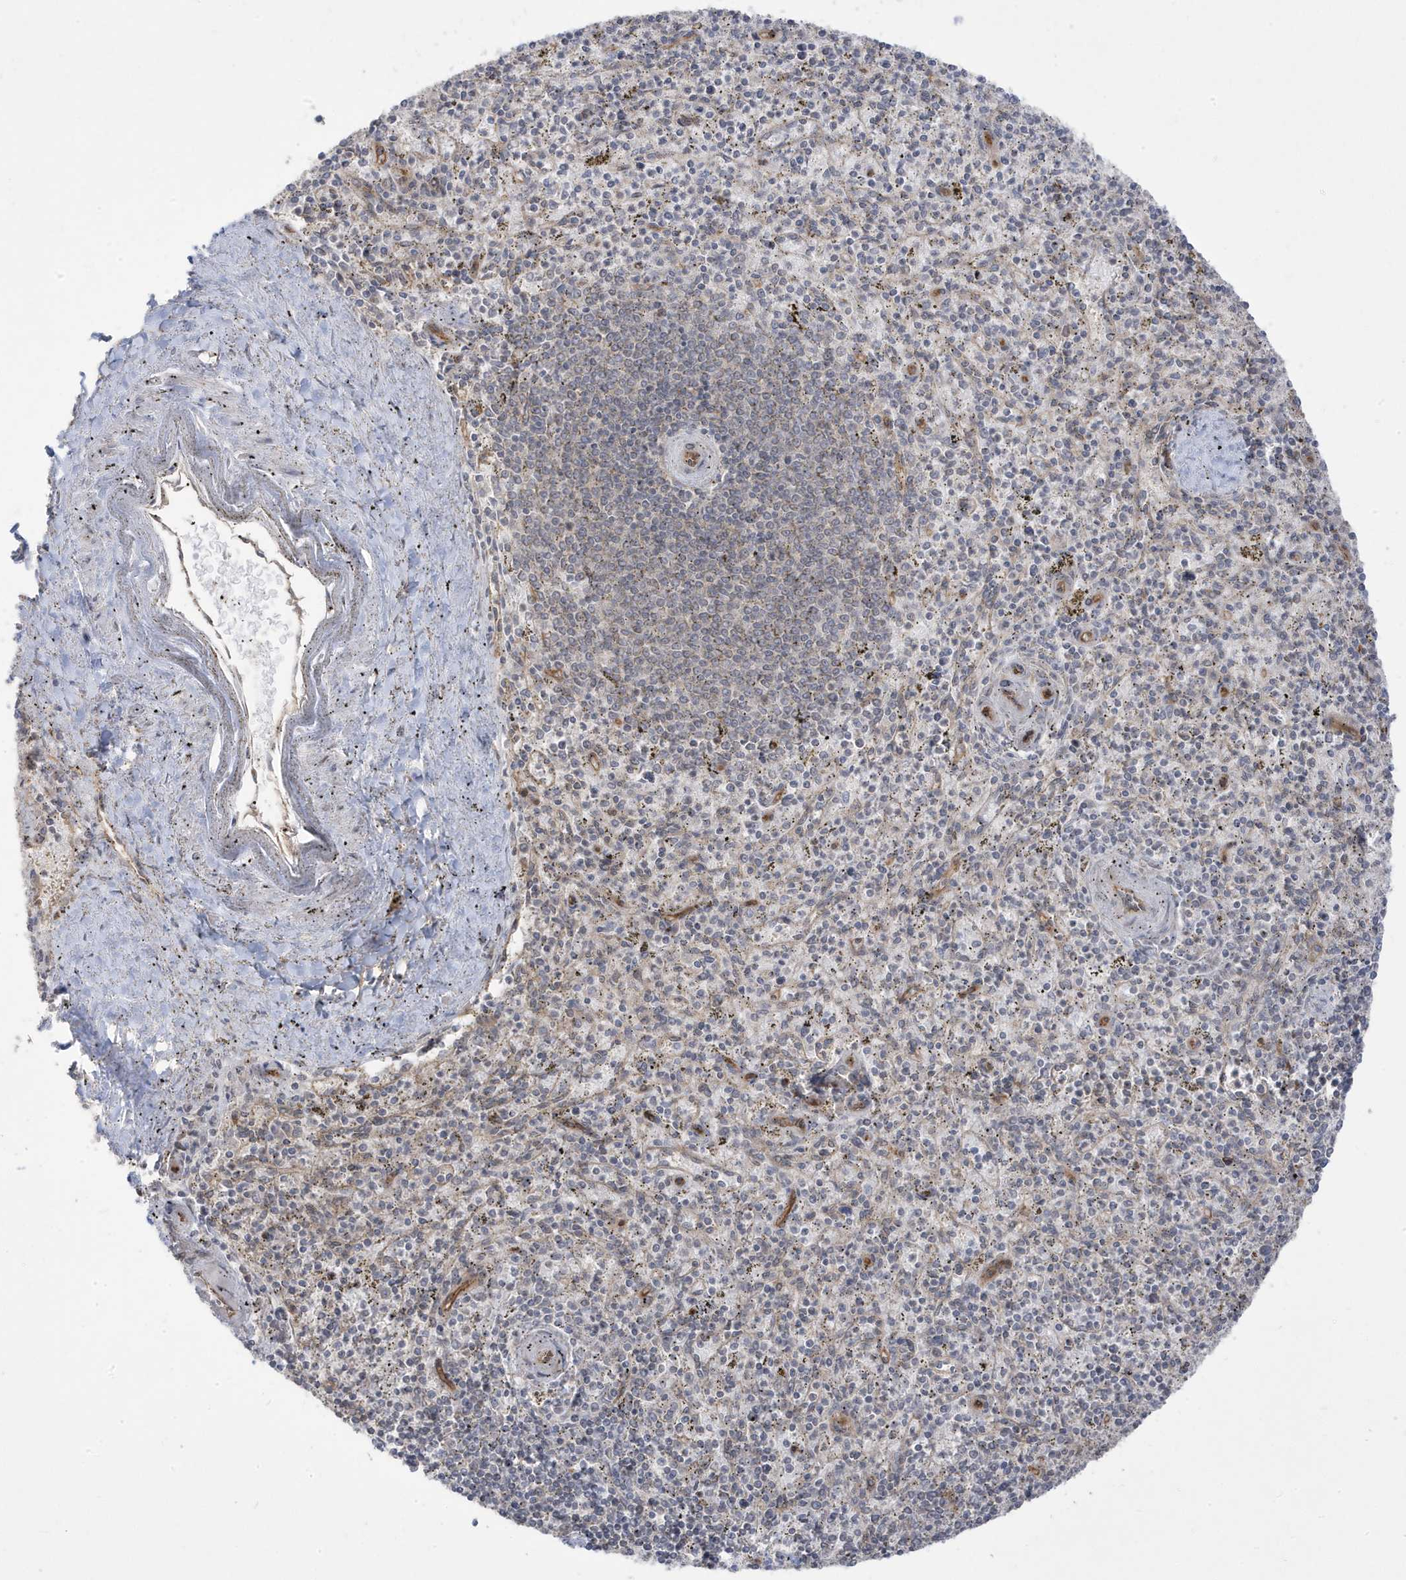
{"staining": {"intensity": "moderate", "quantity": "<25%", "location": "nuclear"}, "tissue": "spleen", "cell_type": "Cells in red pulp", "image_type": "normal", "snomed": [{"axis": "morphology", "description": "Normal tissue, NOS"}, {"axis": "topography", "description": "Spleen"}], "caption": "Moderate nuclear expression for a protein is appreciated in approximately <25% of cells in red pulp of benign spleen using immunohistochemistry (IHC).", "gene": "DNAJC12", "patient": {"sex": "male", "age": 72}}